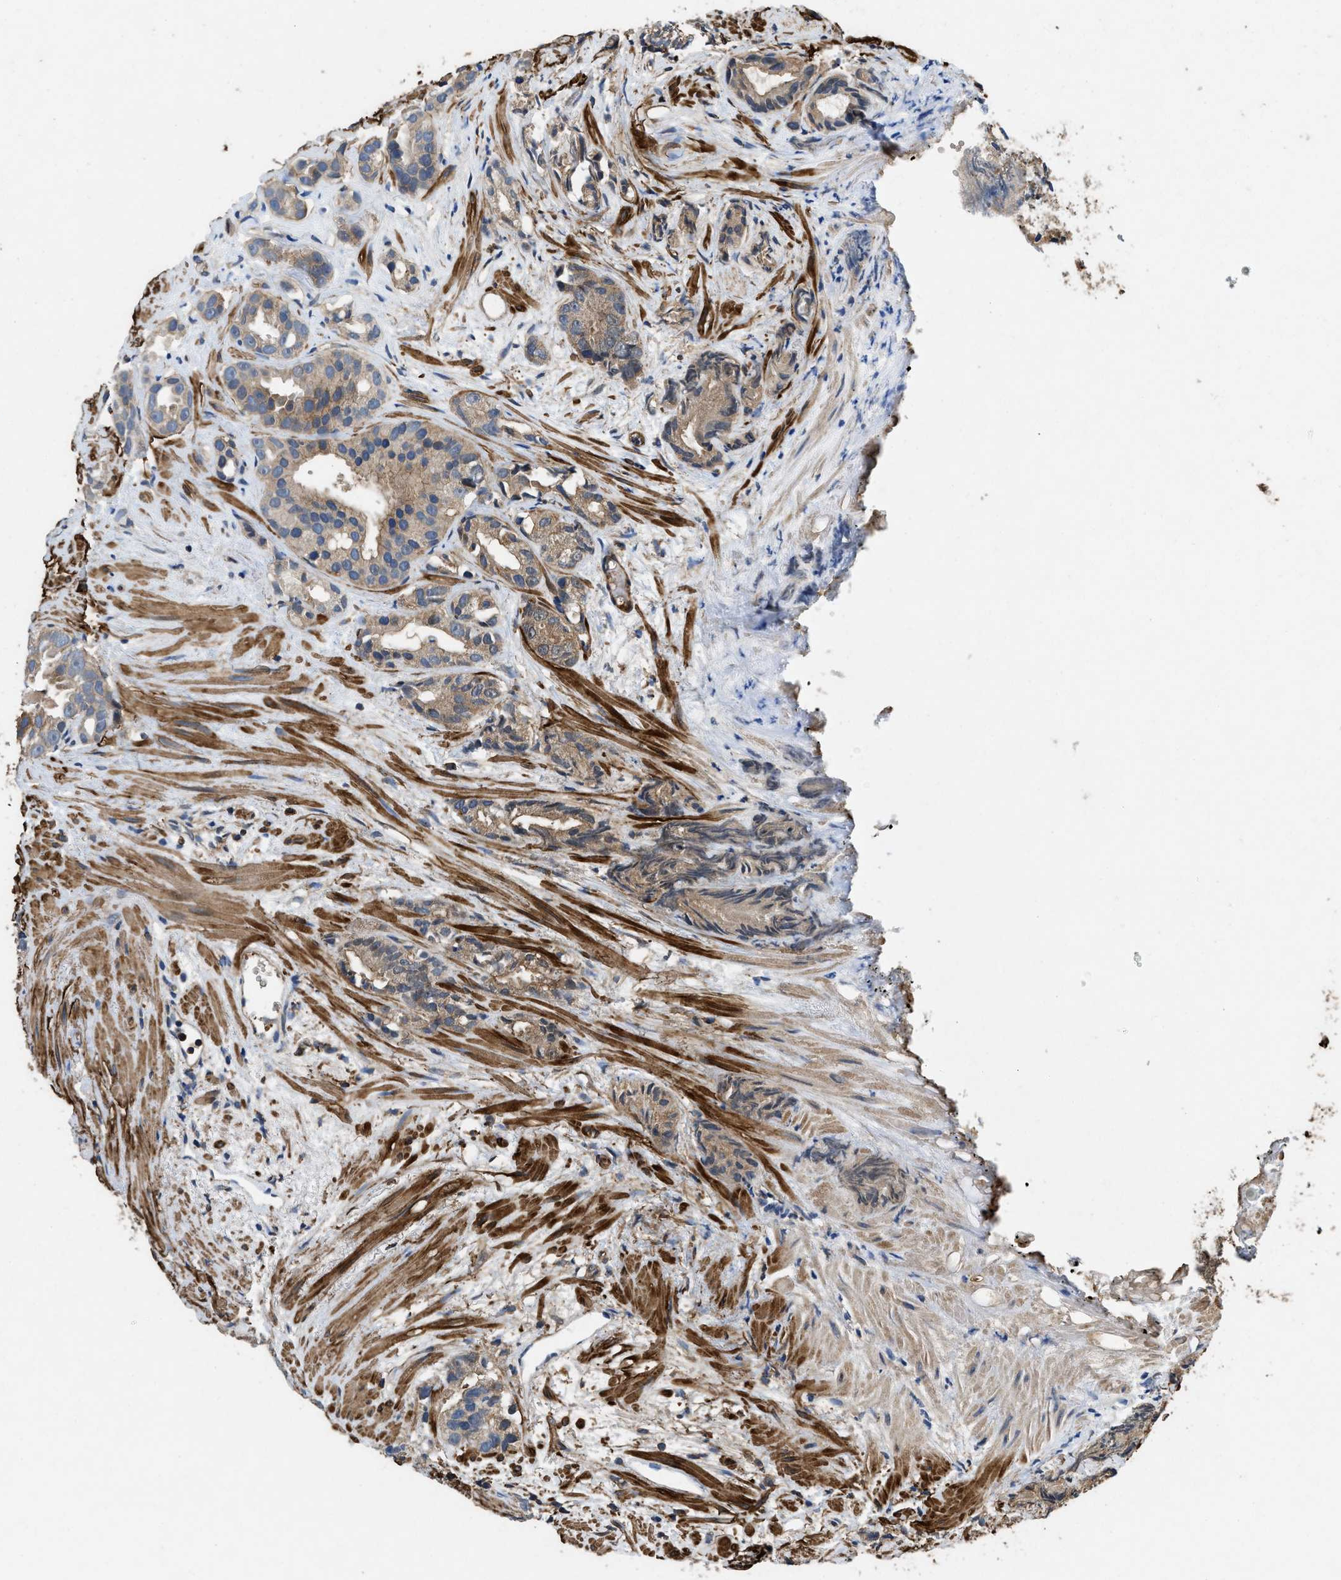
{"staining": {"intensity": "weak", "quantity": ">75%", "location": "cytoplasmic/membranous"}, "tissue": "prostate cancer", "cell_type": "Tumor cells", "image_type": "cancer", "snomed": [{"axis": "morphology", "description": "Adenocarcinoma, Low grade"}, {"axis": "topography", "description": "Prostate"}], "caption": "Immunohistochemical staining of human prostate cancer reveals low levels of weak cytoplasmic/membranous protein expression in about >75% of tumor cells.", "gene": "LINGO2", "patient": {"sex": "male", "age": 89}}